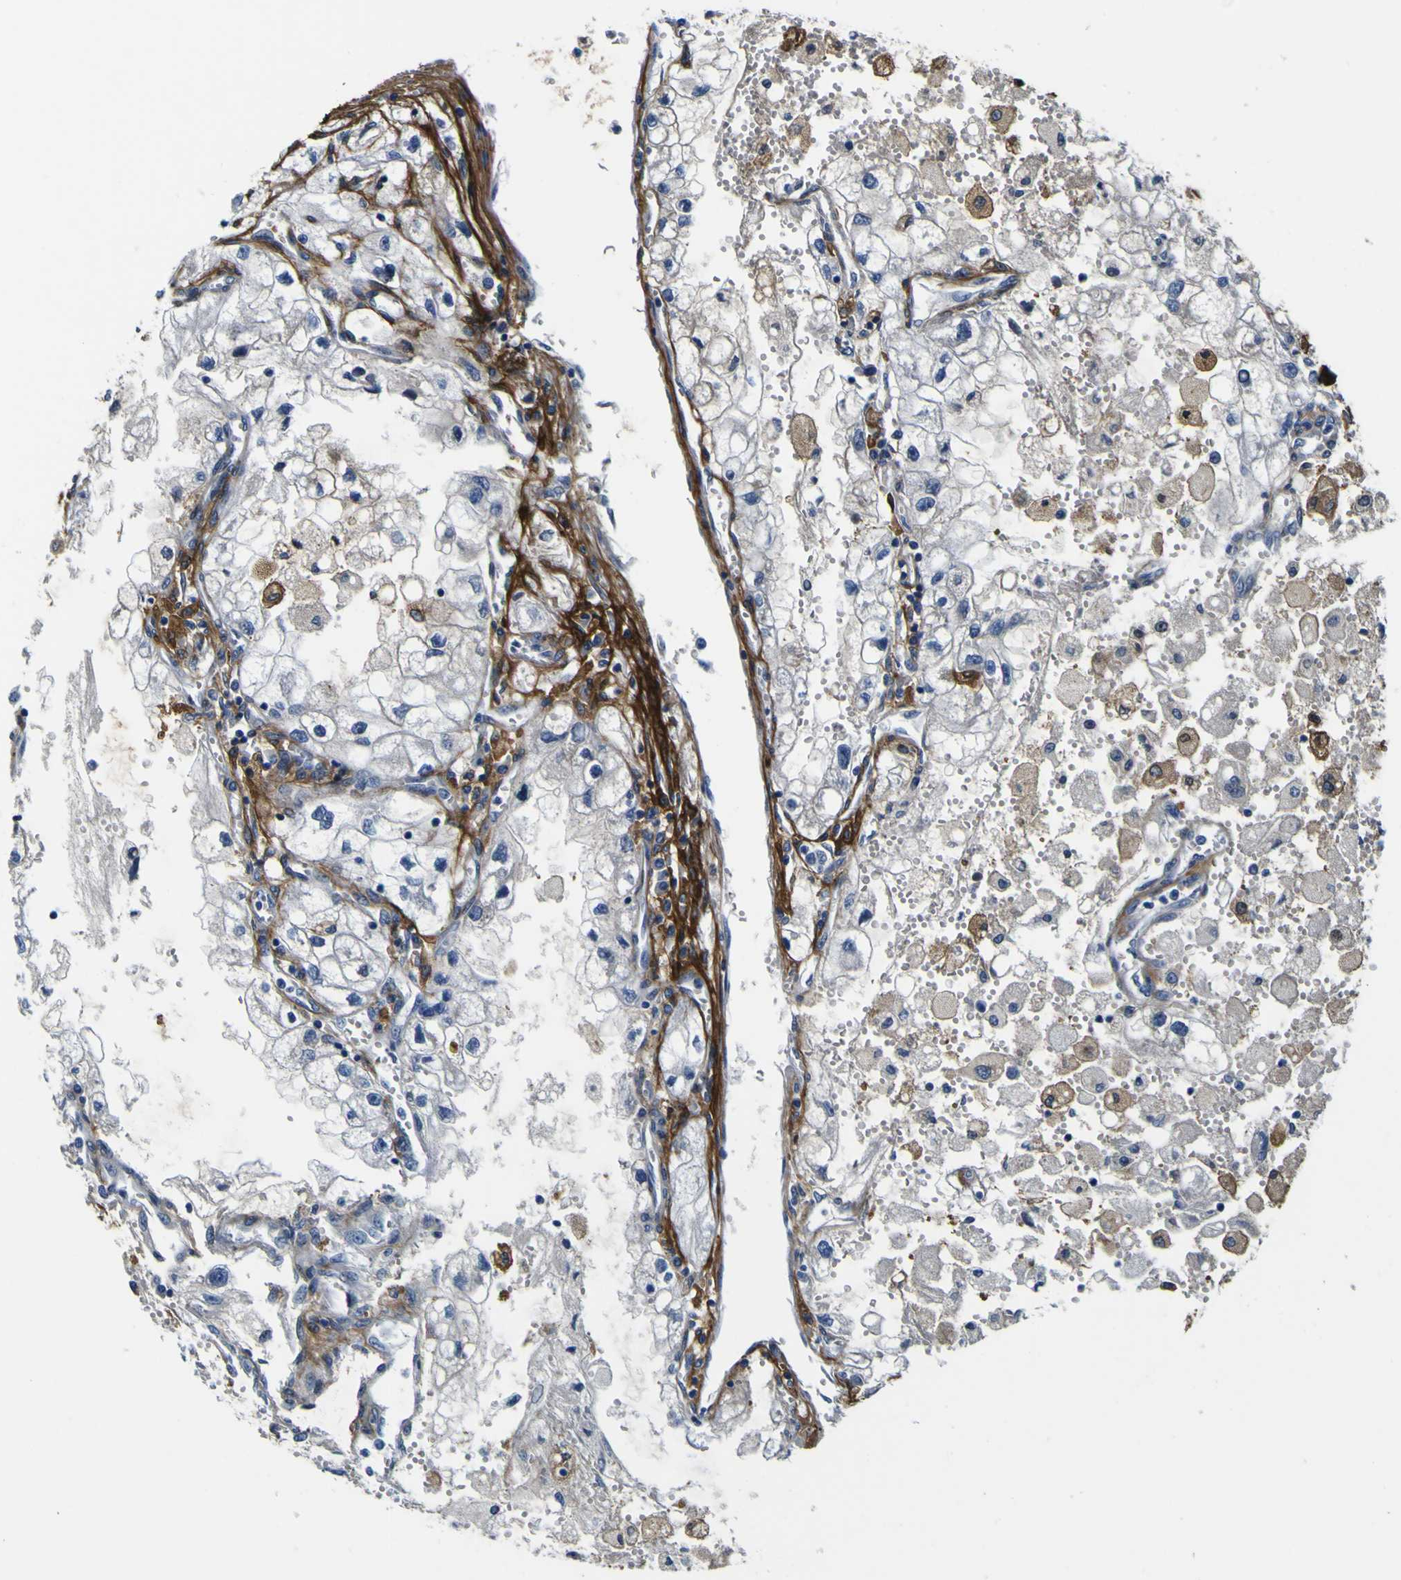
{"staining": {"intensity": "negative", "quantity": "none", "location": "none"}, "tissue": "renal cancer", "cell_type": "Tumor cells", "image_type": "cancer", "snomed": [{"axis": "morphology", "description": "Adenocarcinoma, NOS"}, {"axis": "topography", "description": "Kidney"}], "caption": "Renal cancer was stained to show a protein in brown. There is no significant staining in tumor cells. (Immunohistochemistry, brightfield microscopy, high magnification).", "gene": "POSTN", "patient": {"sex": "female", "age": 83}}